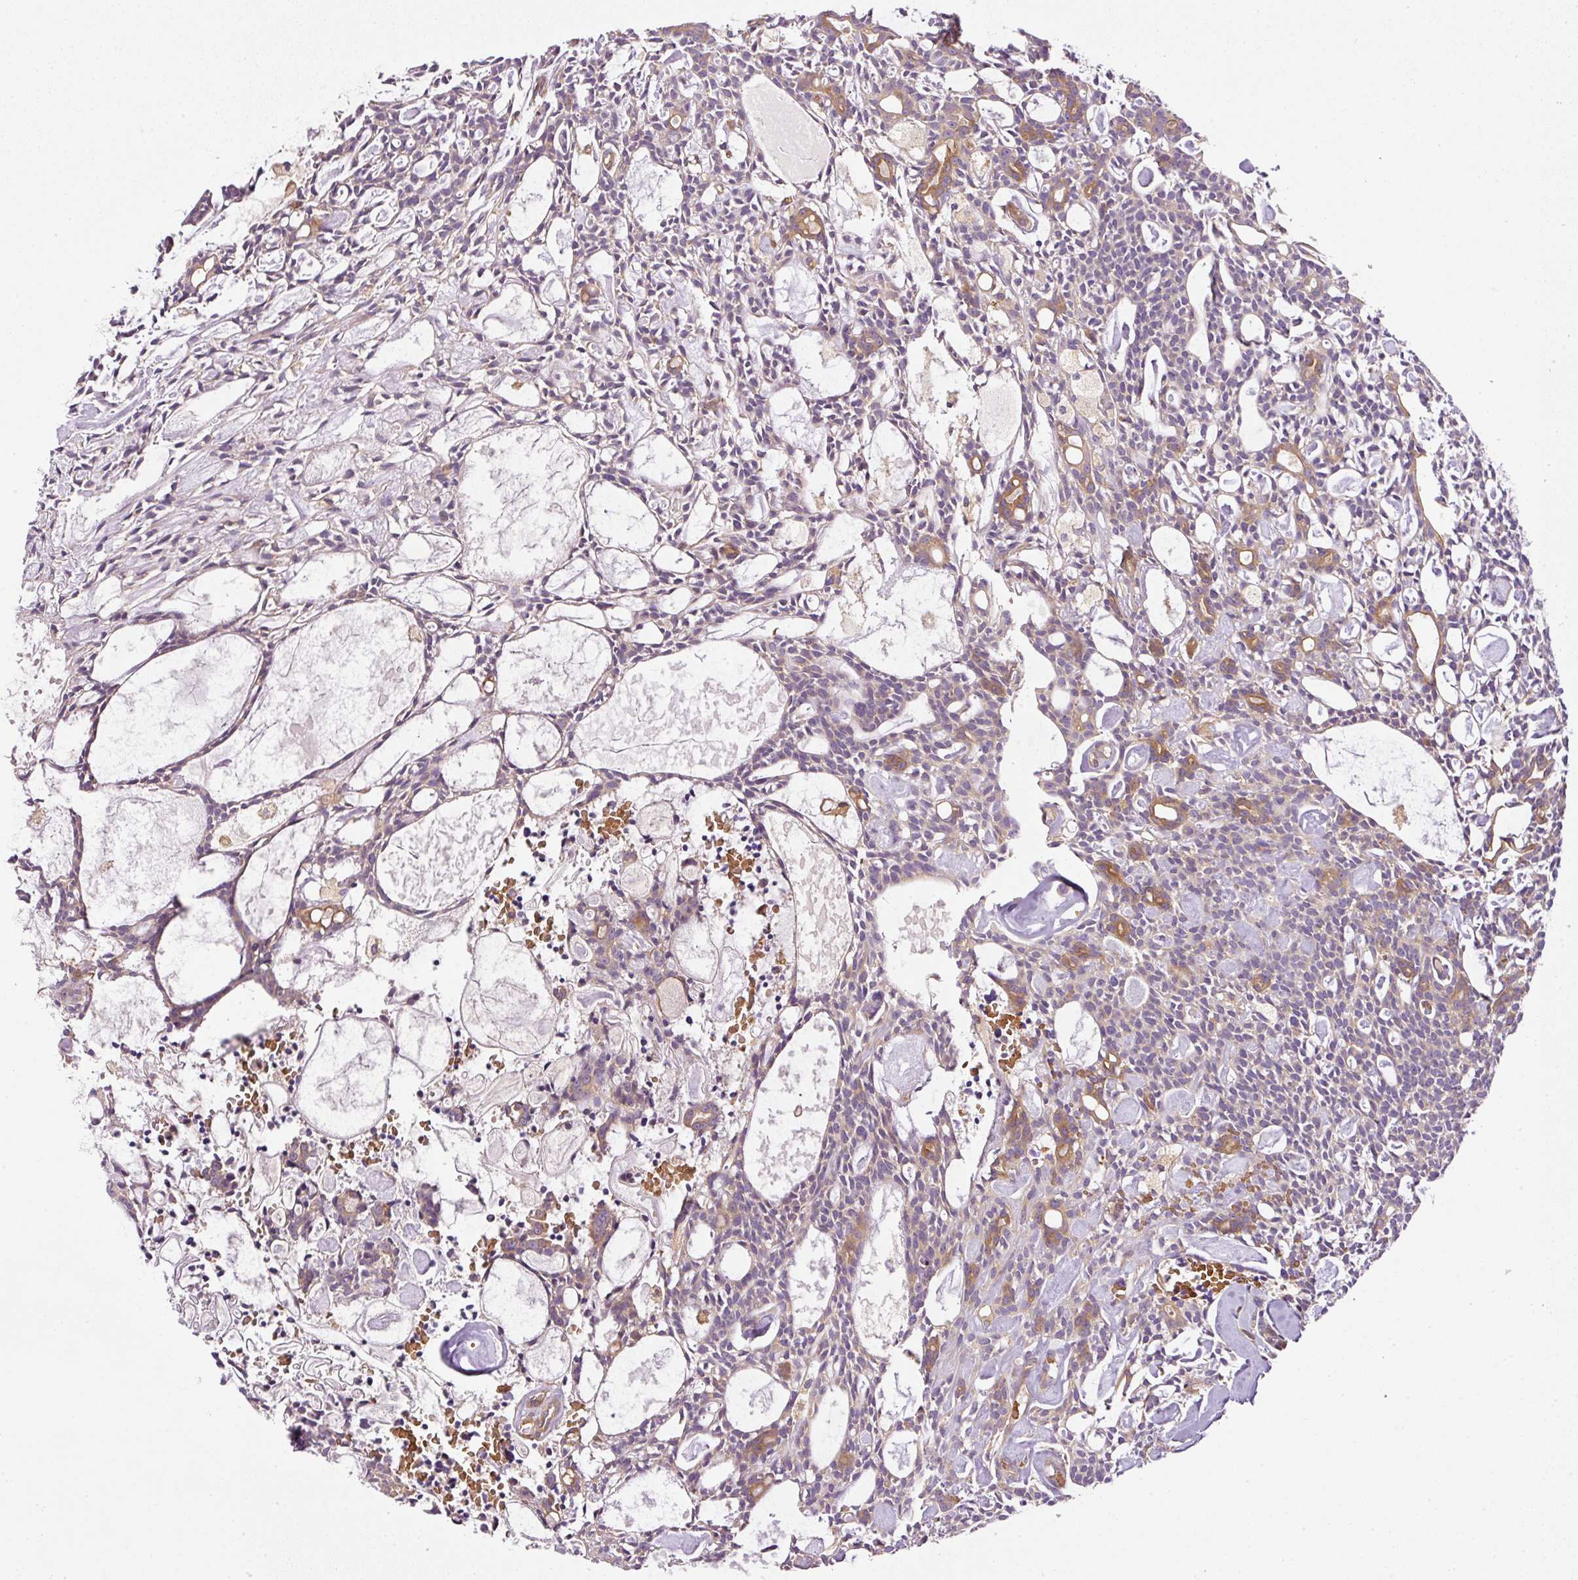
{"staining": {"intensity": "moderate", "quantity": "<25%", "location": "cytoplasmic/membranous"}, "tissue": "head and neck cancer", "cell_type": "Tumor cells", "image_type": "cancer", "snomed": [{"axis": "morphology", "description": "Adenocarcinoma, NOS"}, {"axis": "topography", "description": "Salivary gland"}, {"axis": "topography", "description": "Head-Neck"}], "caption": "This image exhibits head and neck cancer stained with immunohistochemistry to label a protein in brown. The cytoplasmic/membranous of tumor cells show moderate positivity for the protein. Nuclei are counter-stained blue.", "gene": "TBC1D2B", "patient": {"sex": "male", "age": 55}}